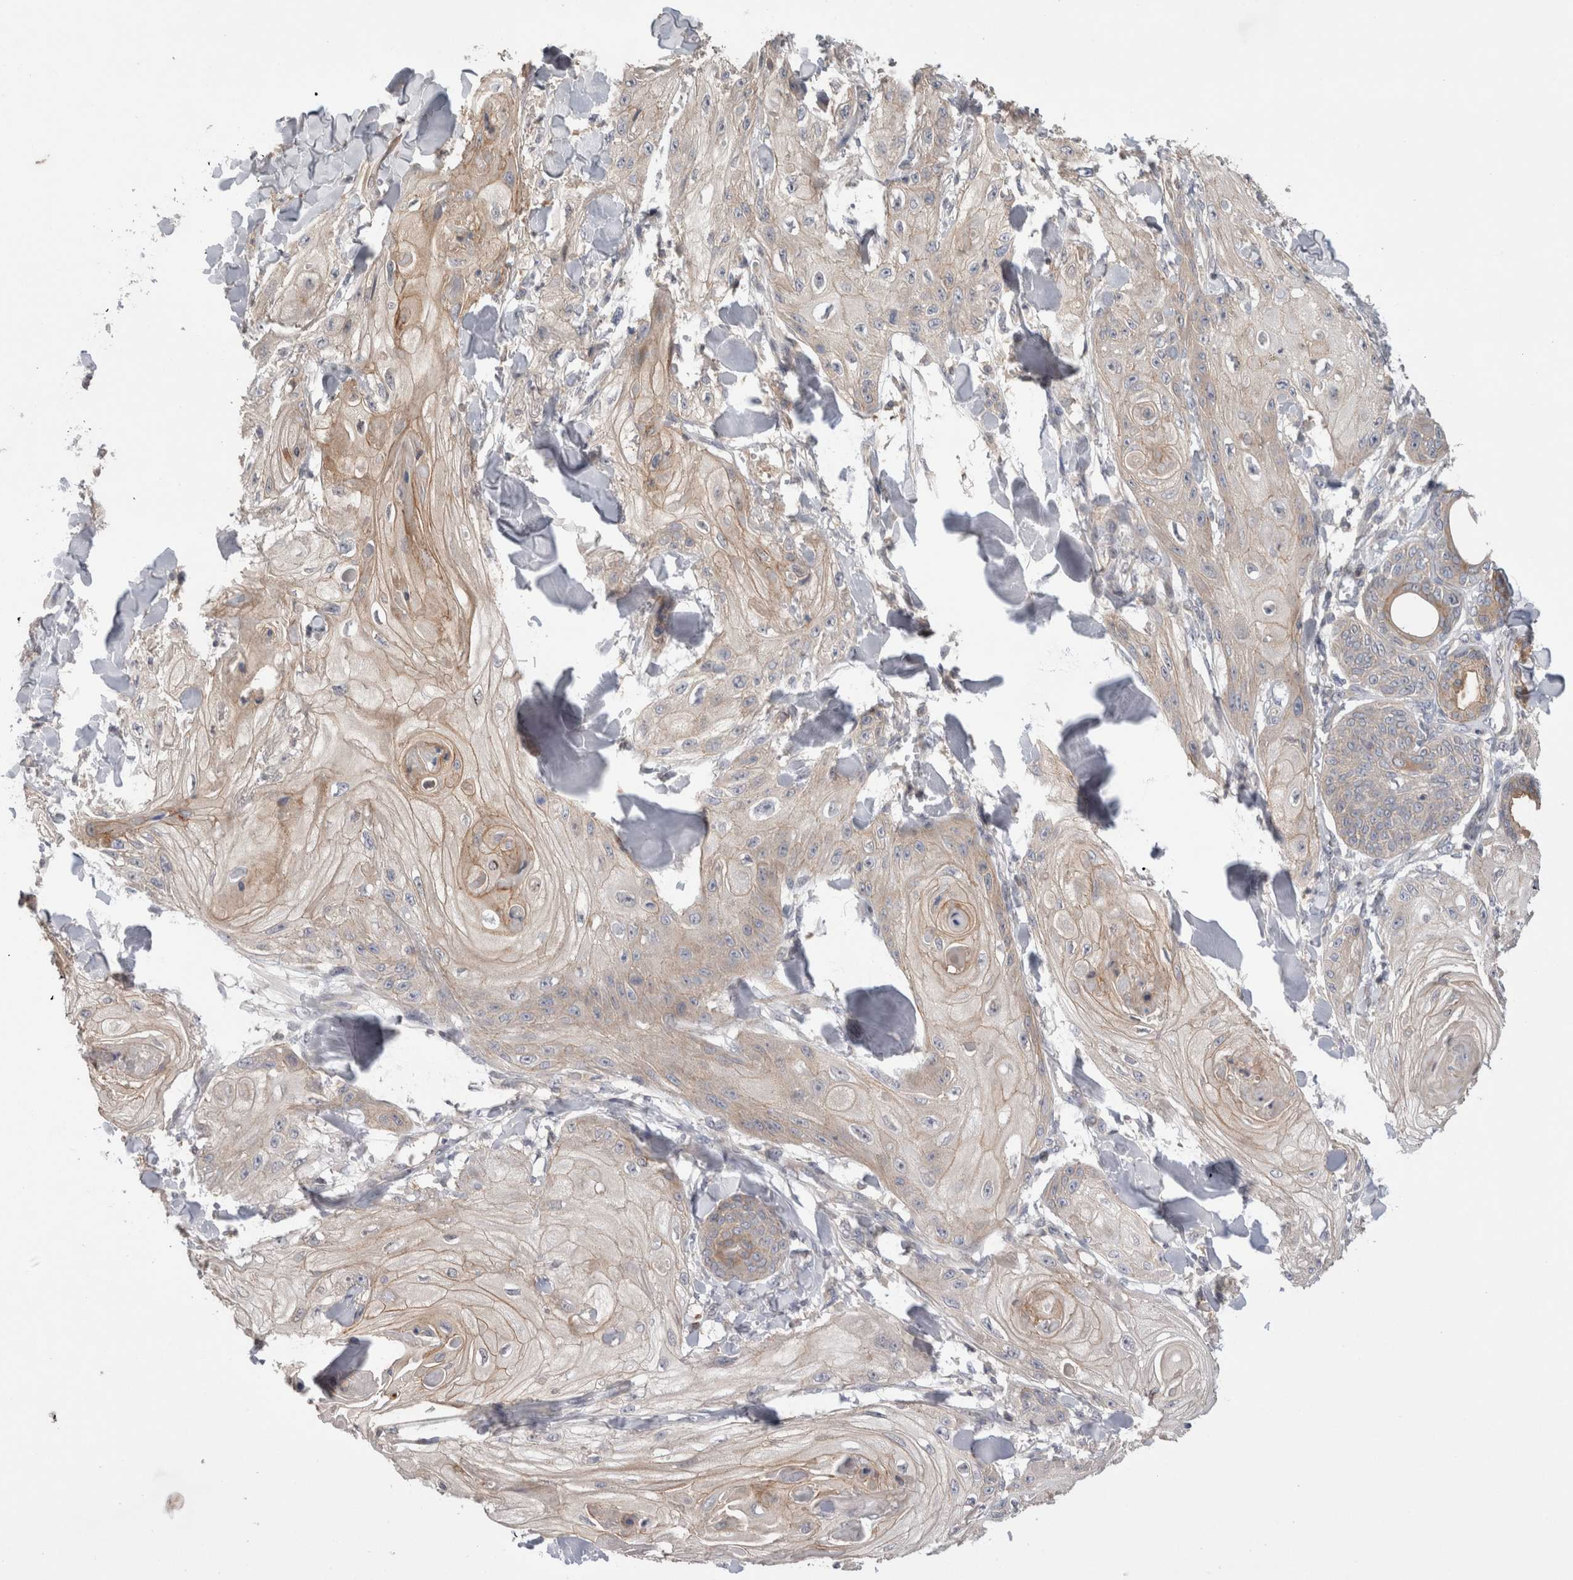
{"staining": {"intensity": "weak", "quantity": "<25%", "location": "cytoplasmic/membranous"}, "tissue": "skin cancer", "cell_type": "Tumor cells", "image_type": "cancer", "snomed": [{"axis": "morphology", "description": "Squamous cell carcinoma, NOS"}, {"axis": "topography", "description": "Skin"}], "caption": "IHC image of neoplastic tissue: human skin cancer (squamous cell carcinoma) stained with DAB (3,3'-diaminobenzidine) reveals no significant protein staining in tumor cells.", "gene": "OTOR", "patient": {"sex": "male", "age": 74}}